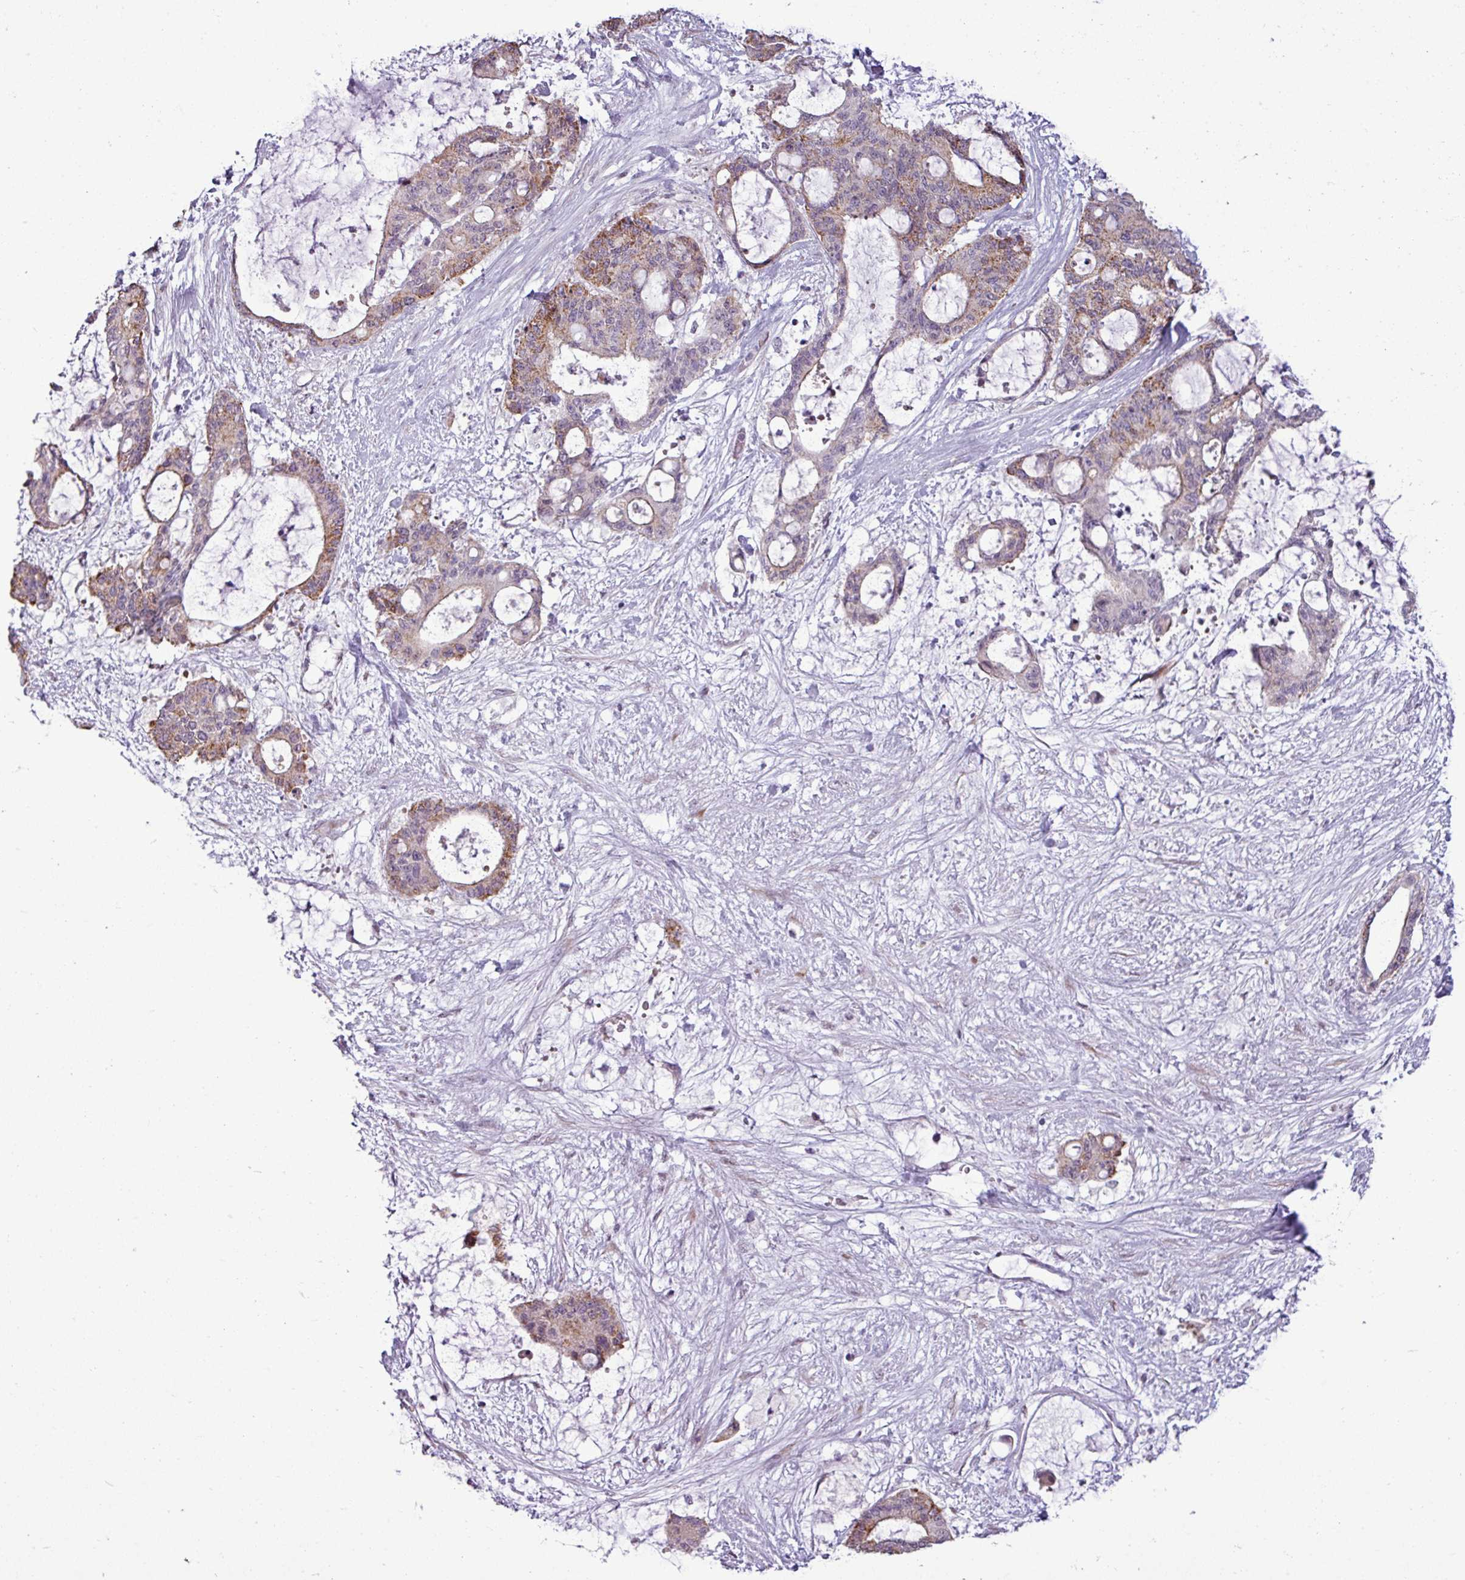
{"staining": {"intensity": "moderate", "quantity": "25%-75%", "location": "cytoplasmic/membranous"}, "tissue": "liver cancer", "cell_type": "Tumor cells", "image_type": "cancer", "snomed": [{"axis": "morphology", "description": "Normal tissue, NOS"}, {"axis": "morphology", "description": "Cholangiocarcinoma"}, {"axis": "topography", "description": "Liver"}, {"axis": "topography", "description": "Peripheral nerve tissue"}], "caption": "Liver cancer (cholangiocarcinoma) stained with DAB IHC demonstrates medium levels of moderate cytoplasmic/membranous staining in approximately 25%-75% of tumor cells. The staining was performed using DAB (3,3'-diaminobenzidine), with brown indicating positive protein expression. Nuclei are stained blue with hematoxylin.", "gene": "GPT2", "patient": {"sex": "female", "age": 73}}